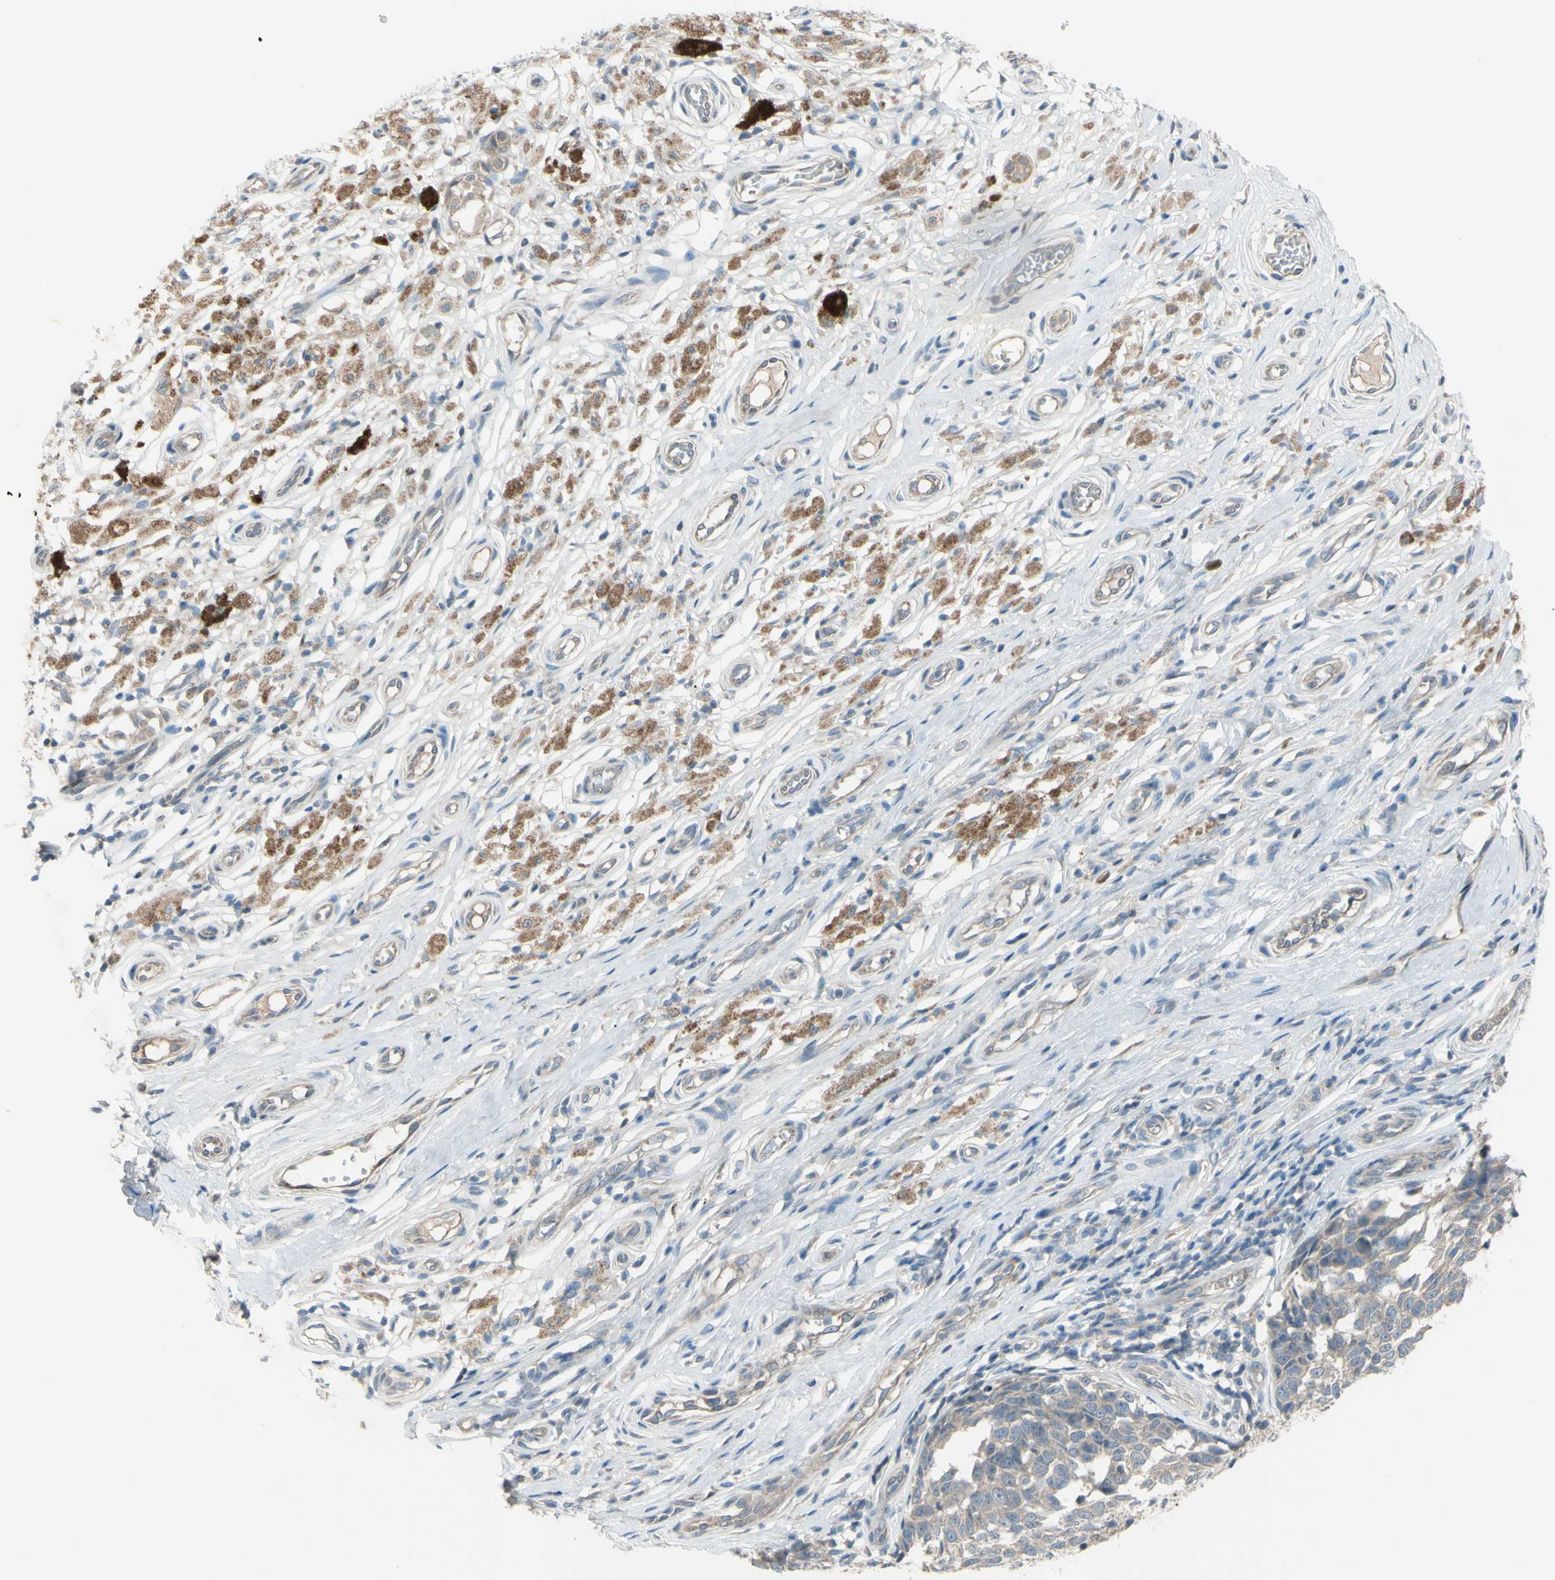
{"staining": {"intensity": "weak", "quantity": ">75%", "location": "cytoplasmic/membranous"}, "tissue": "melanoma", "cell_type": "Tumor cells", "image_type": "cancer", "snomed": [{"axis": "morphology", "description": "Malignant melanoma, NOS"}, {"axis": "topography", "description": "Skin"}], "caption": "Immunohistochemical staining of melanoma shows low levels of weak cytoplasmic/membranous protein expression in about >75% of tumor cells.", "gene": "AFP", "patient": {"sex": "female", "age": 64}}